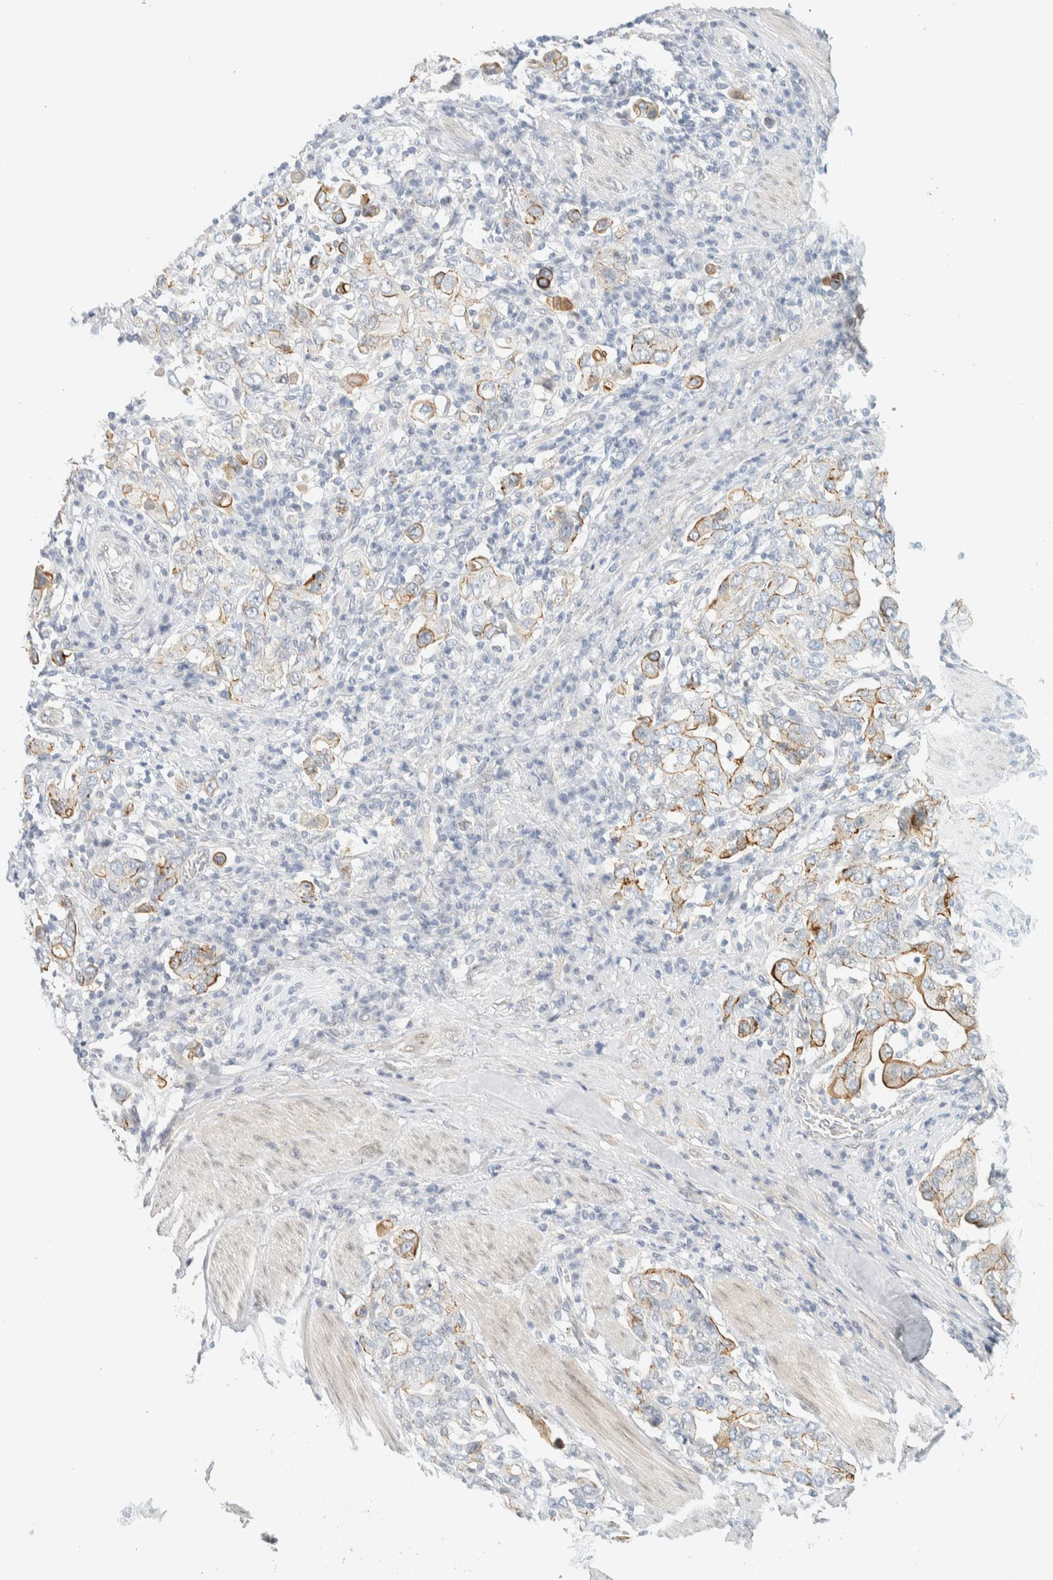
{"staining": {"intensity": "moderate", "quantity": "25%-75%", "location": "cytoplasmic/membranous"}, "tissue": "stomach cancer", "cell_type": "Tumor cells", "image_type": "cancer", "snomed": [{"axis": "morphology", "description": "Adenocarcinoma, NOS"}, {"axis": "topography", "description": "Stomach, upper"}], "caption": "The micrograph displays staining of stomach adenocarcinoma, revealing moderate cytoplasmic/membranous protein positivity (brown color) within tumor cells.", "gene": "C1QTNF12", "patient": {"sex": "male", "age": 62}}